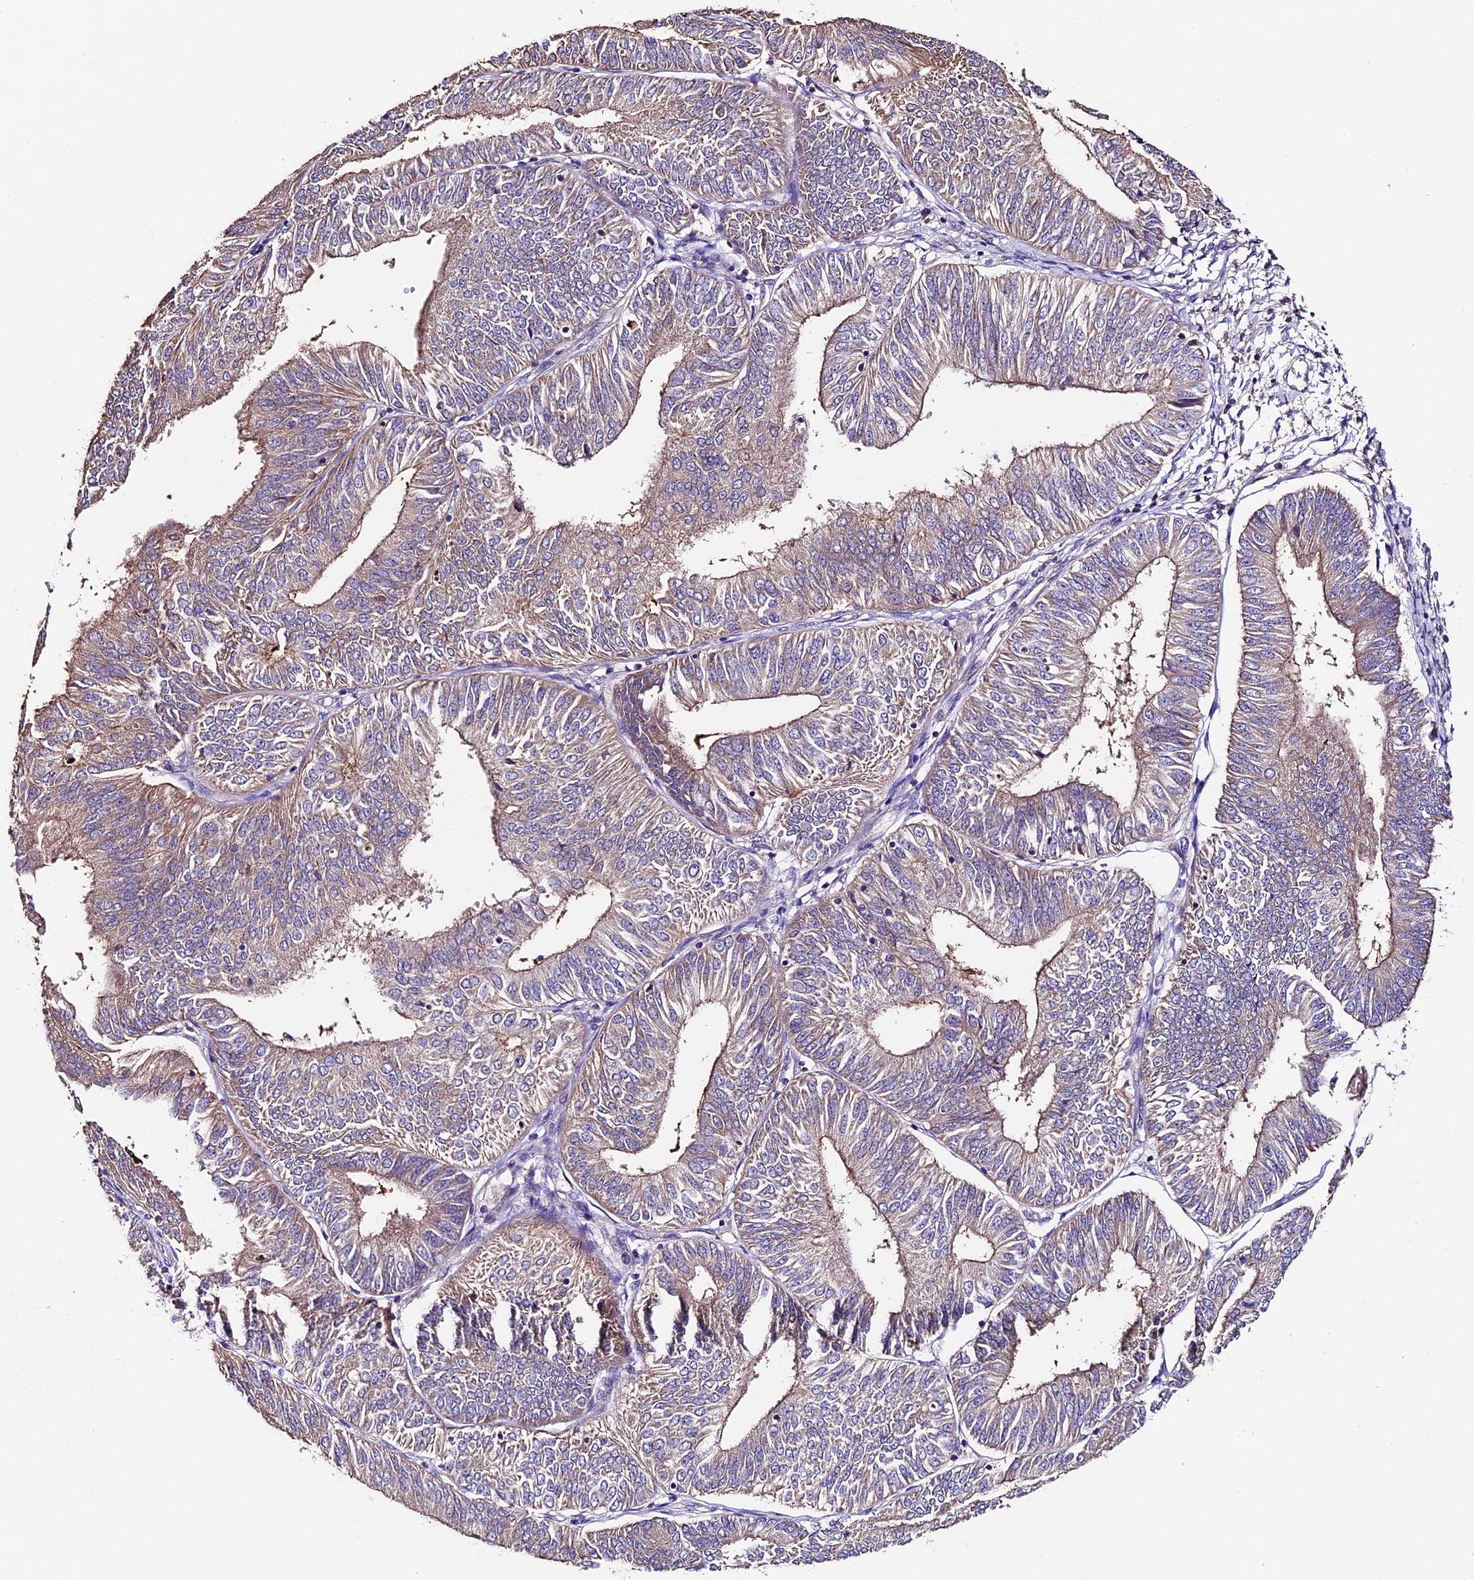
{"staining": {"intensity": "weak", "quantity": "25%-75%", "location": "cytoplasmic/membranous"}, "tissue": "endometrial cancer", "cell_type": "Tumor cells", "image_type": "cancer", "snomed": [{"axis": "morphology", "description": "Adenocarcinoma, NOS"}, {"axis": "topography", "description": "Endometrium"}], "caption": "Endometrial adenocarcinoma tissue exhibits weak cytoplasmic/membranous staining in about 25%-75% of tumor cells Nuclei are stained in blue.", "gene": "SBNO2", "patient": {"sex": "female", "age": 58}}